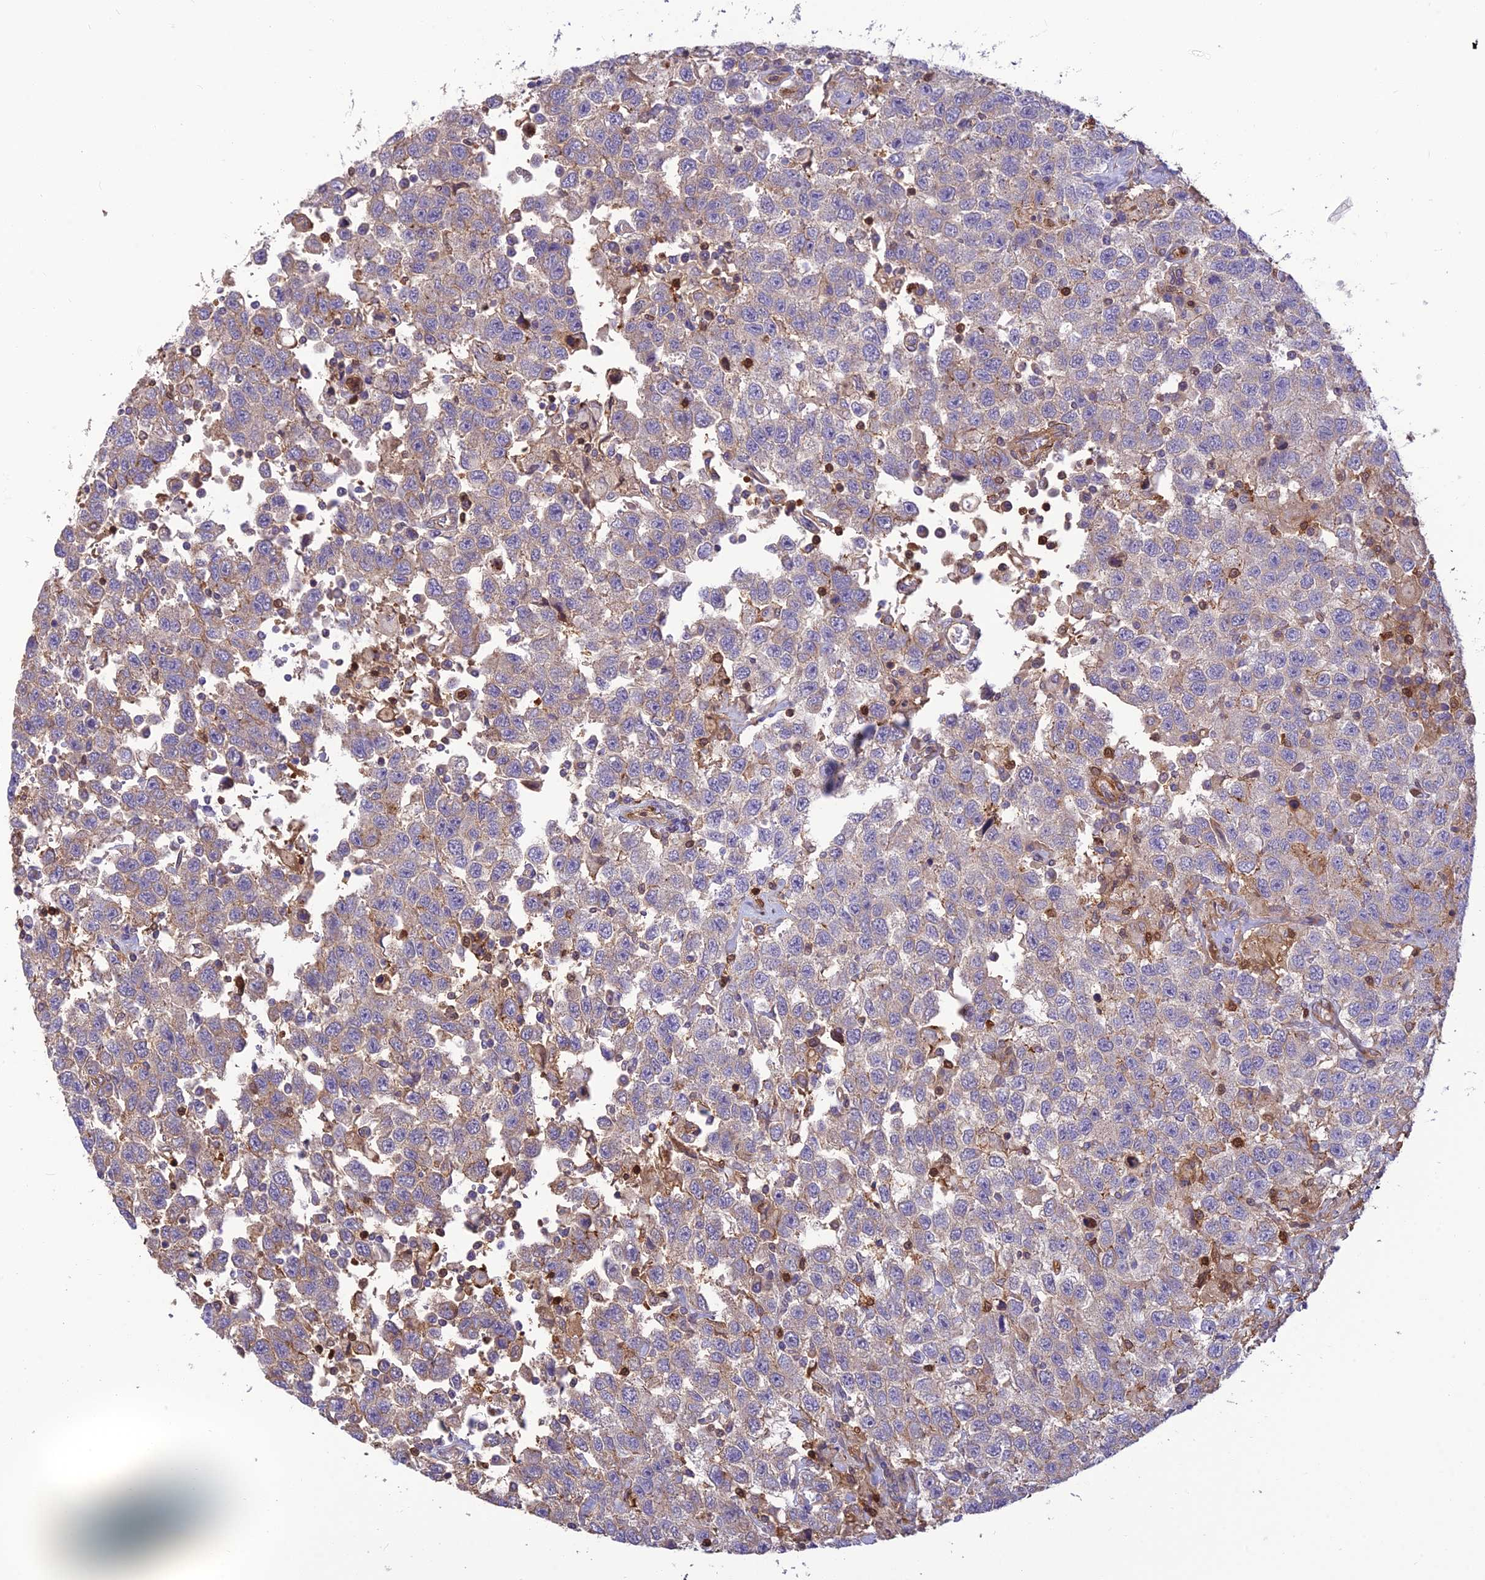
{"staining": {"intensity": "weak", "quantity": "<25%", "location": "cytoplasmic/membranous"}, "tissue": "testis cancer", "cell_type": "Tumor cells", "image_type": "cancer", "snomed": [{"axis": "morphology", "description": "Seminoma, NOS"}, {"axis": "topography", "description": "Testis"}], "caption": "High magnification brightfield microscopy of testis seminoma stained with DAB (3,3'-diaminobenzidine) (brown) and counterstained with hematoxylin (blue): tumor cells show no significant positivity. Nuclei are stained in blue.", "gene": "HPSE2", "patient": {"sex": "male", "age": 41}}